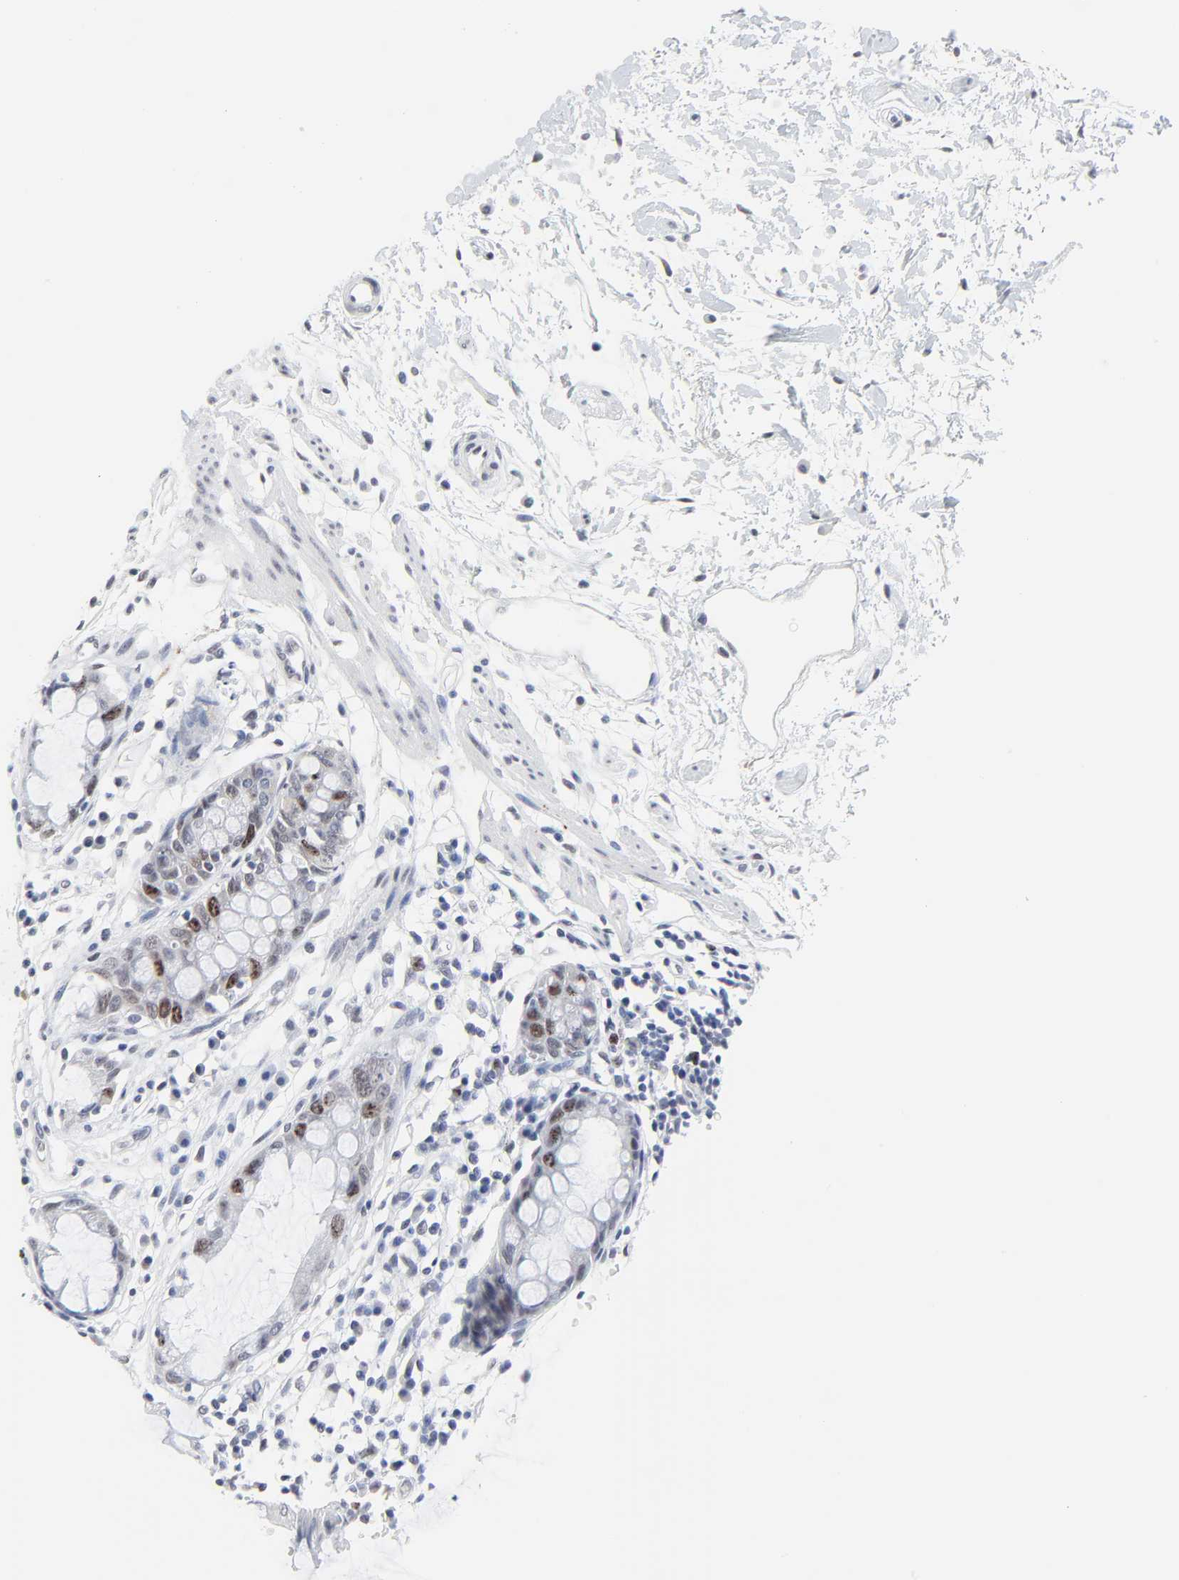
{"staining": {"intensity": "moderate", "quantity": "<25%", "location": "nuclear"}, "tissue": "rectum", "cell_type": "Glandular cells", "image_type": "normal", "snomed": [{"axis": "morphology", "description": "Normal tissue, NOS"}, {"axis": "morphology", "description": "Adenocarcinoma, NOS"}, {"axis": "topography", "description": "Rectum"}], "caption": "Brown immunohistochemical staining in unremarkable human rectum reveals moderate nuclear positivity in approximately <25% of glandular cells.", "gene": "ZNF589", "patient": {"sex": "female", "age": 65}}